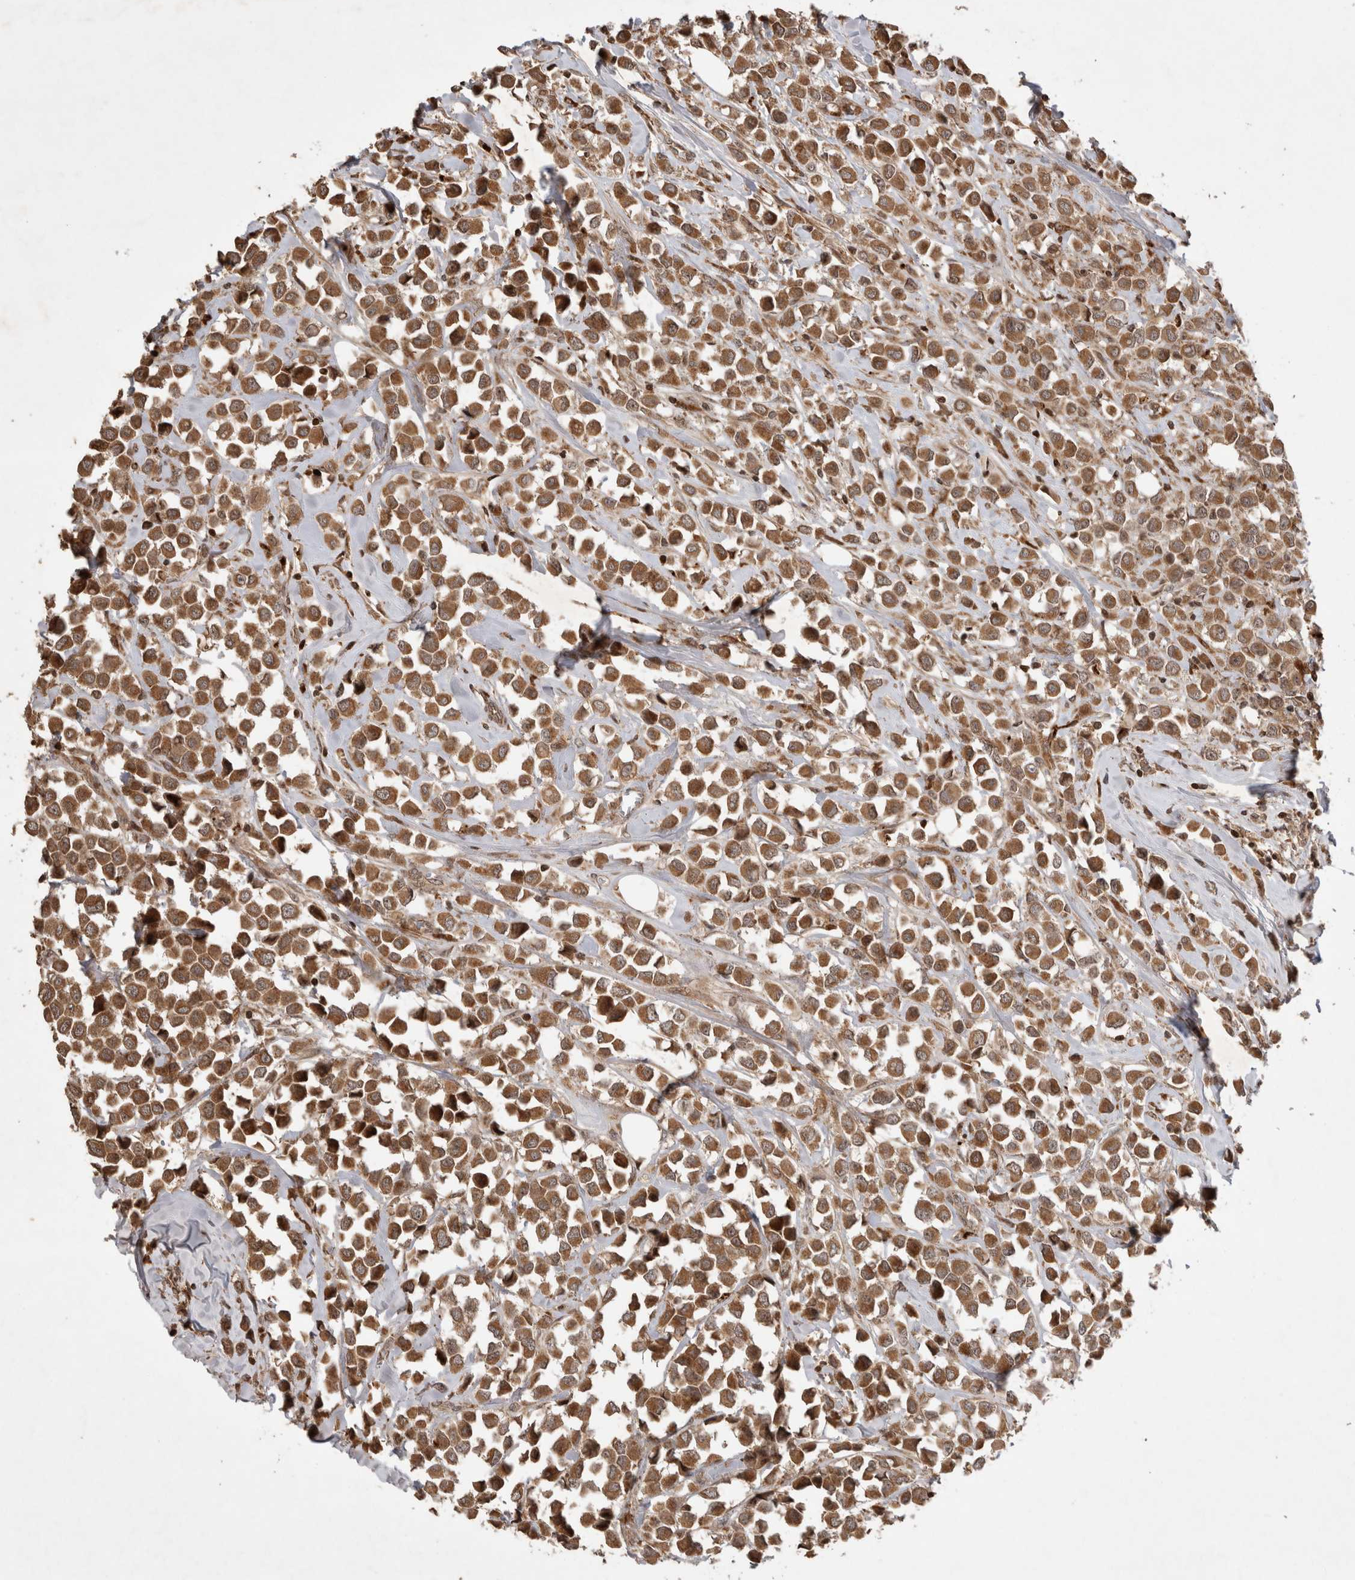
{"staining": {"intensity": "moderate", "quantity": ">75%", "location": "cytoplasmic/membranous"}, "tissue": "breast cancer", "cell_type": "Tumor cells", "image_type": "cancer", "snomed": [{"axis": "morphology", "description": "Duct carcinoma"}, {"axis": "topography", "description": "Breast"}], "caption": "Protein staining of intraductal carcinoma (breast) tissue shows moderate cytoplasmic/membranous positivity in about >75% of tumor cells. (DAB (3,3'-diaminobenzidine) IHC, brown staining for protein, blue staining for nuclei).", "gene": "FAM221A", "patient": {"sex": "female", "age": 61}}